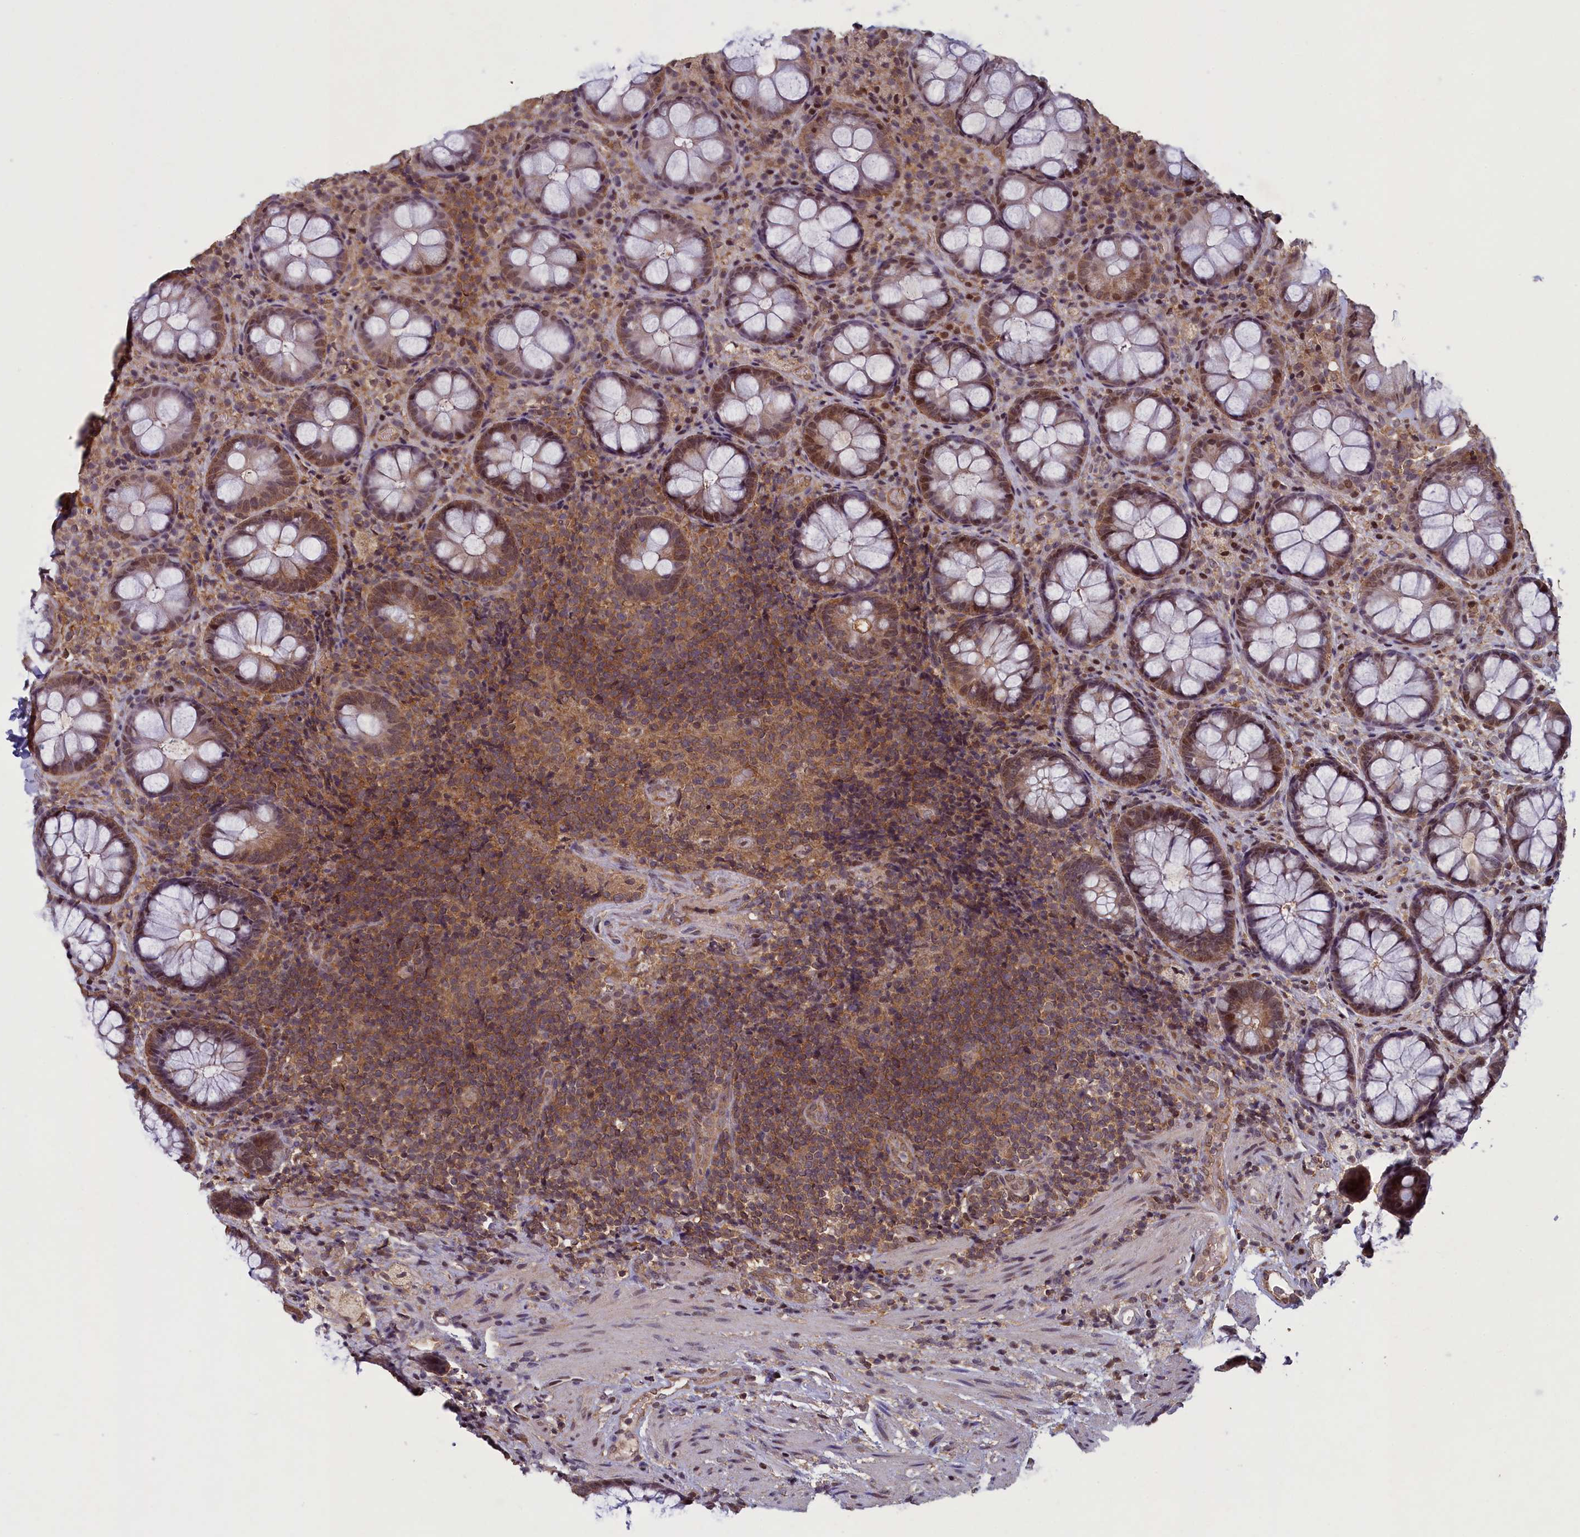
{"staining": {"intensity": "moderate", "quantity": ">75%", "location": "cytoplasmic/membranous,nuclear"}, "tissue": "rectum", "cell_type": "Glandular cells", "image_type": "normal", "snomed": [{"axis": "morphology", "description": "Normal tissue, NOS"}, {"axis": "topography", "description": "Rectum"}], "caption": "This histopathology image demonstrates immunohistochemistry (IHC) staining of unremarkable human rectum, with medium moderate cytoplasmic/membranous,nuclear expression in approximately >75% of glandular cells.", "gene": "NUBP1", "patient": {"sex": "male", "age": 83}}